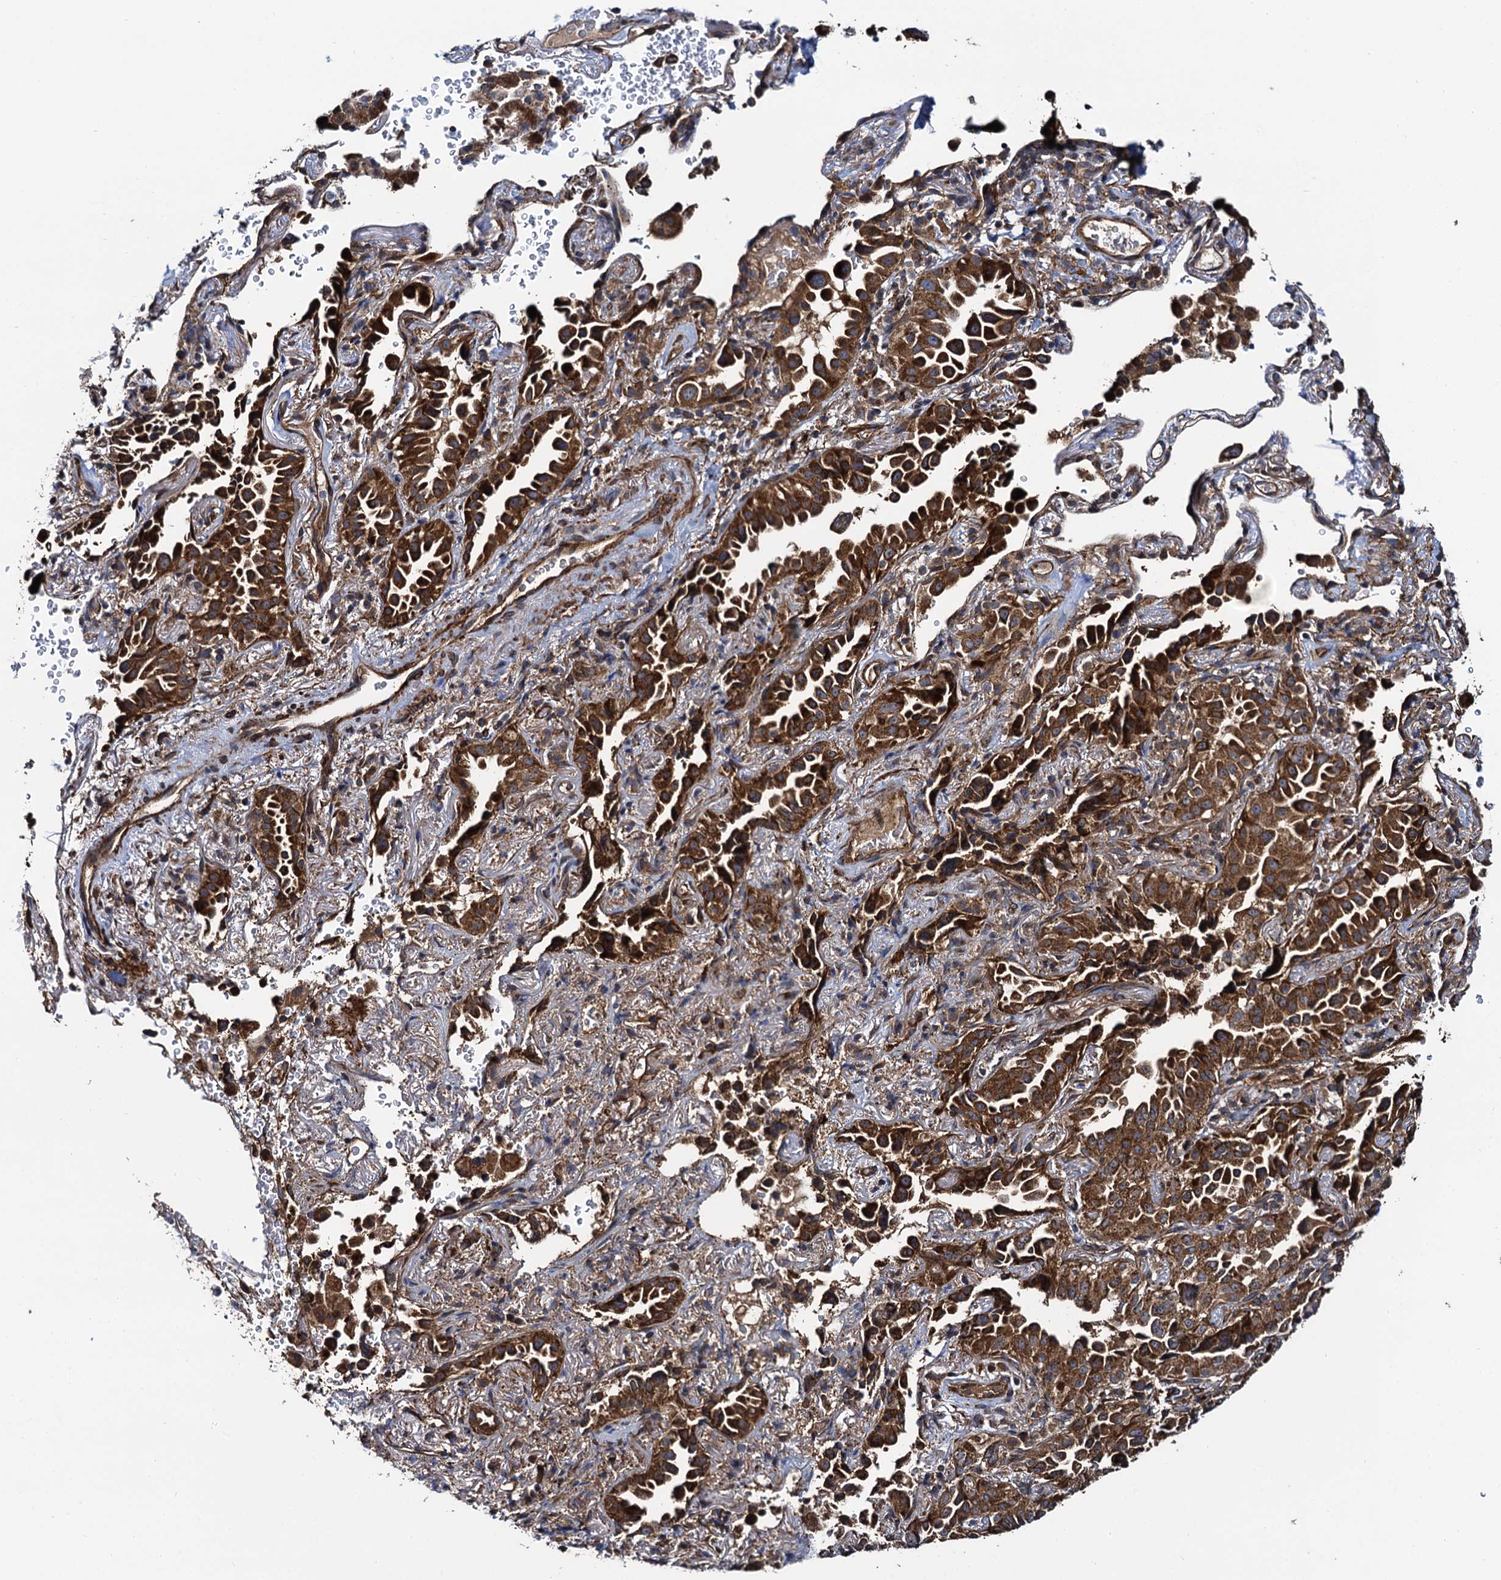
{"staining": {"intensity": "strong", "quantity": ">75%", "location": "cytoplasmic/membranous"}, "tissue": "lung cancer", "cell_type": "Tumor cells", "image_type": "cancer", "snomed": [{"axis": "morphology", "description": "Adenocarcinoma, NOS"}, {"axis": "topography", "description": "Lung"}], "caption": "Immunohistochemistry micrograph of neoplastic tissue: human lung cancer (adenocarcinoma) stained using immunohistochemistry (IHC) reveals high levels of strong protein expression localized specifically in the cytoplasmic/membranous of tumor cells, appearing as a cytoplasmic/membranous brown color.", "gene": "NEK1", "patient": {"sex": "female", "age": 69}}